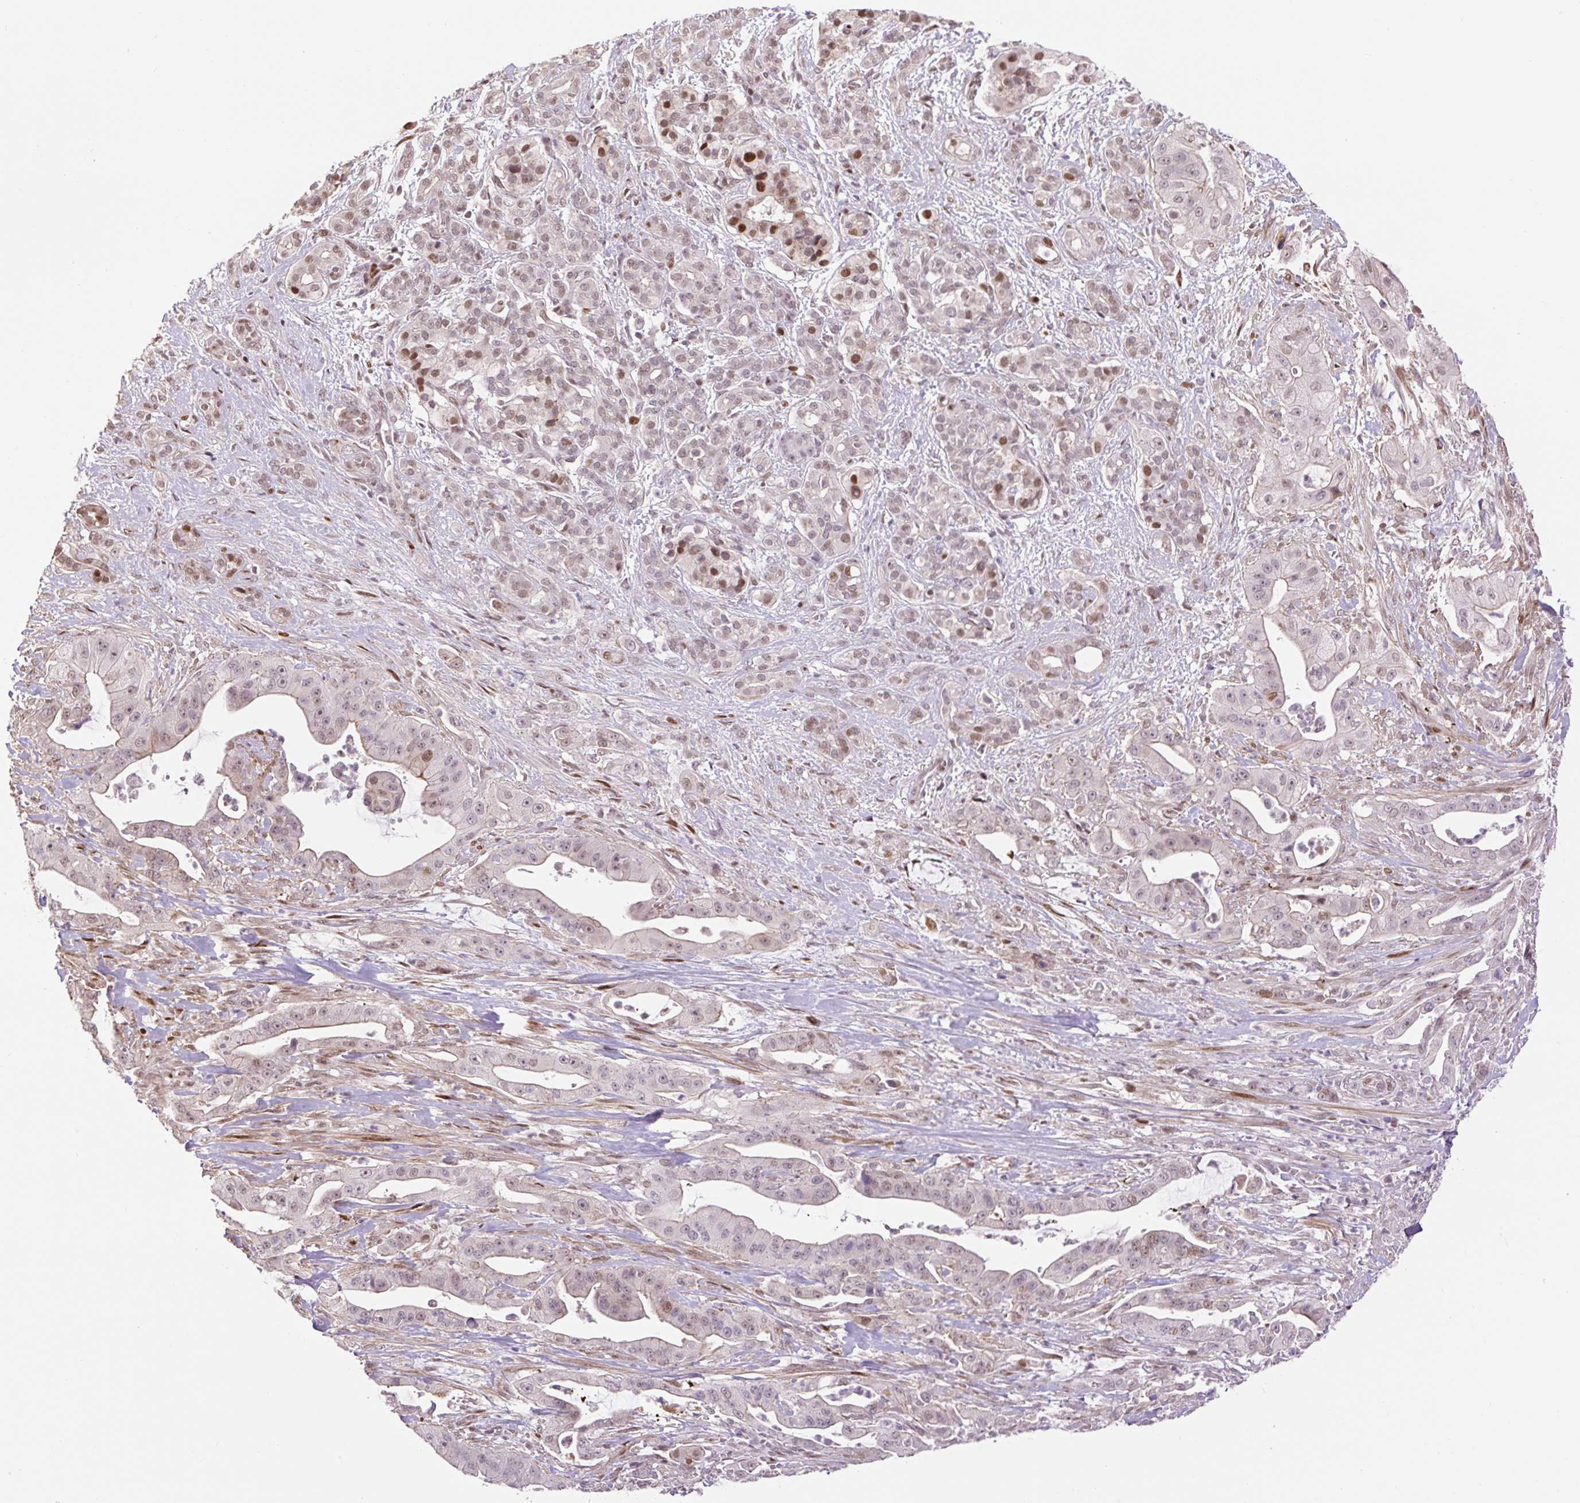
{"staining": {"intensity": "moderate", "quantity": "<25%", "location": "nuclear"}, "tissue": "pancreatic cancer", "cell_type": "Tumor cells", "image_type": "cancer", "snomed": [{"axis": "morphology", "description": "Adenocarcinoma, NOS"}, {"axis": "topography", "description": "Pancreas"}], "caption": "DAB (3,3'-diaminobenzidine) immunohistochemical staining of pancreatic cancer (adenocarcinoma) displays moderate nuclear protein positivity in approximately <25% of tumor cells. The staining was performed using DAB, with brown indicating positive protein expression. Nuclei are stained blue with hematoxylin.", "gene": "RIPPLY3", "patient": {"sex": "male", "age": 57}}